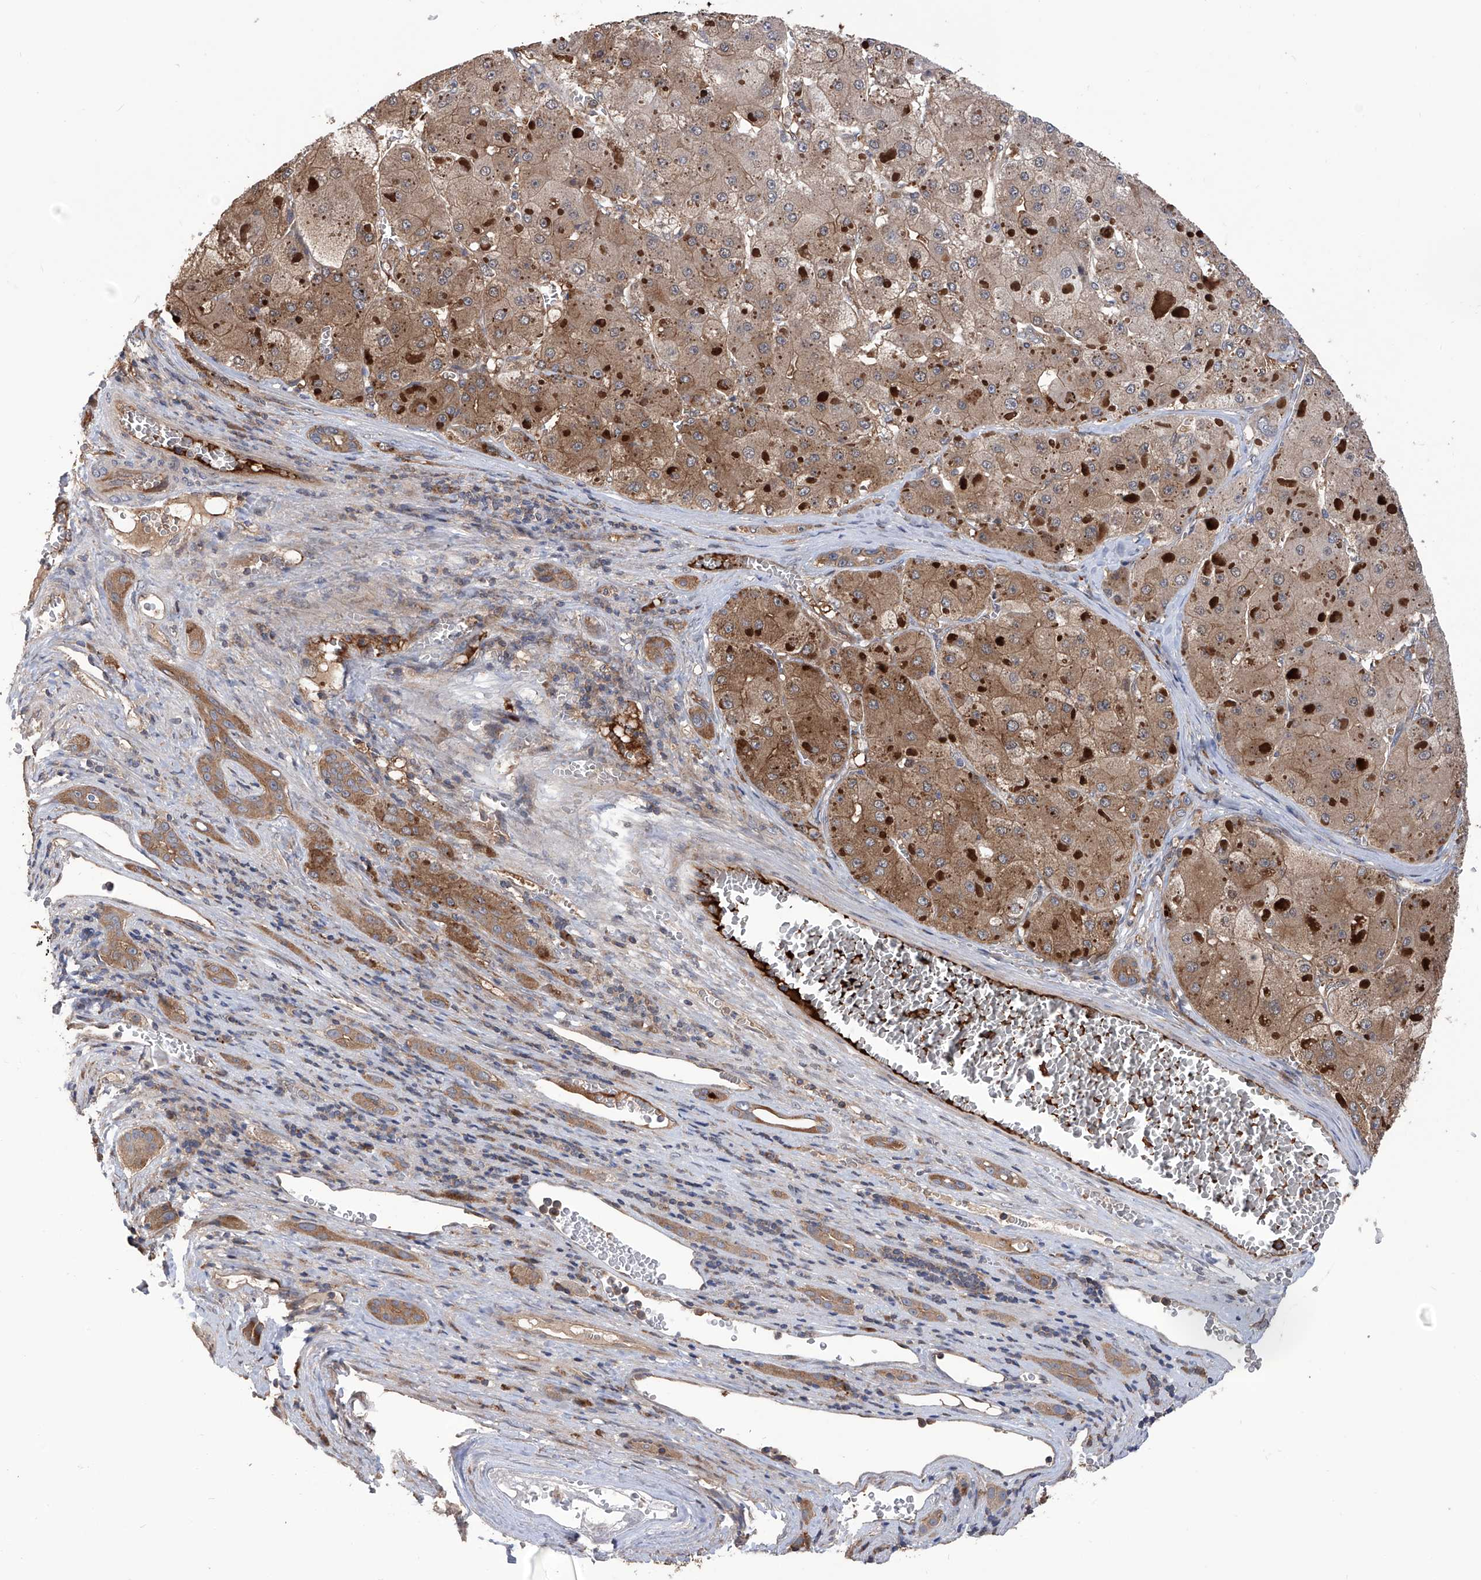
{"staining": {"intensity": "moderate", "quantity": ">75%", "location": "cytoplasmic/membranous"}, "tissue": "liver cancer", "cell_type": "Tumor cells", "image_type": "cancer", "snomed": [{"axis": "morphology", "description": "Carcinoma, Hepatocellular, NOS"}, {"axis": "topography", "description": "Liver"}], "caption": "IHC of liver hepatocellular carcinoma shows medium levels of moderate cytoplasmic/membranous positivity in about >75% of tumor cells.", "gene": "NUDT17", "patient": {"sex": "female", "age": 73}}